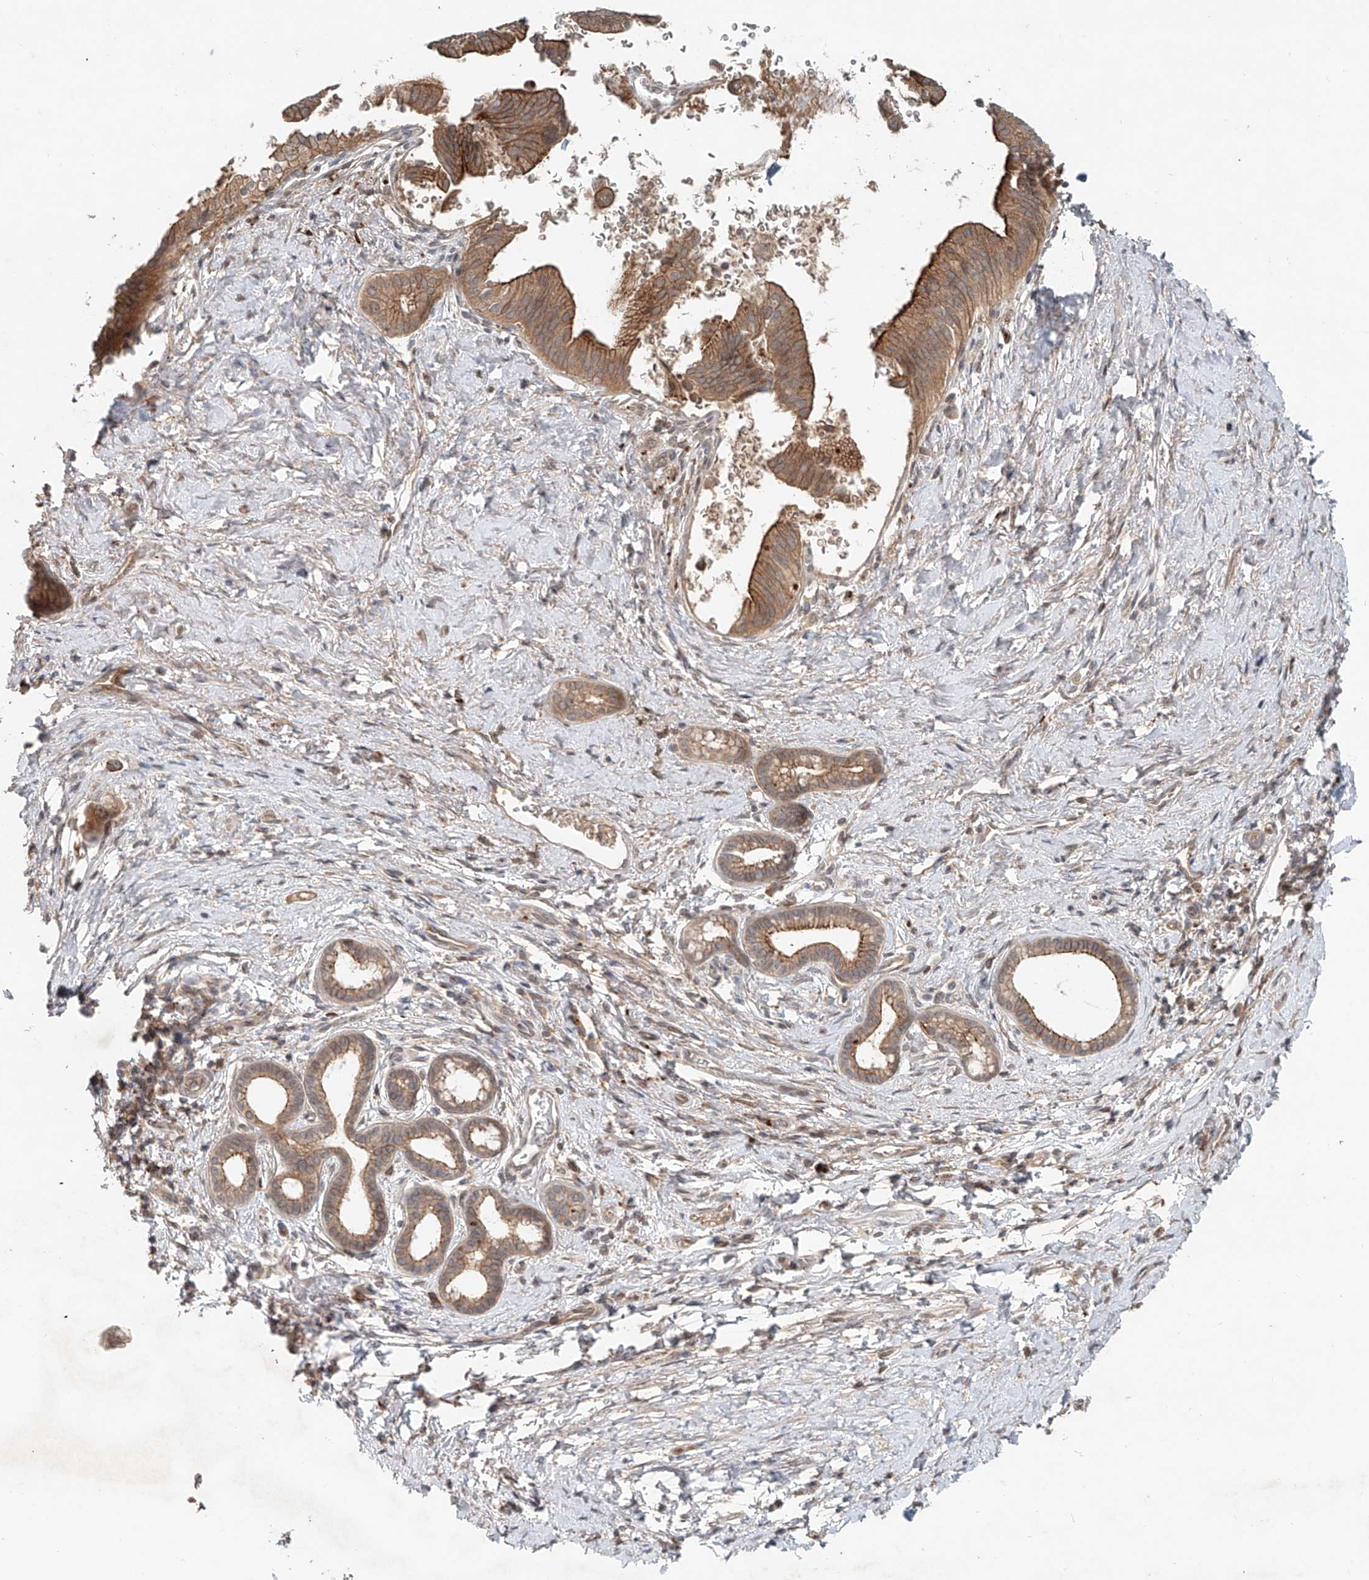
{"staining": {"intensity": "moderate", "quantity": ">75%", "location": "cytoplasmic/membranous"}, "tissue": "pancreatic cancer", "cell_type": "Tumor cells", "image_type": "cancer", "snomed": [{"axis": "morphology", "description": "Adenocarcinoma, NOS"}, {"axis": "topography", "description": "Pancreas"}], "caption": "Immunohistochemical staining of pancreatic cancer (adenocarcinoma) displays medium levels of moderate cytoplasmic/membranous protein positivity in about >75% of tumor cells.", "gene": "IER5", "patient": {"sex": "female", "age": 72}}